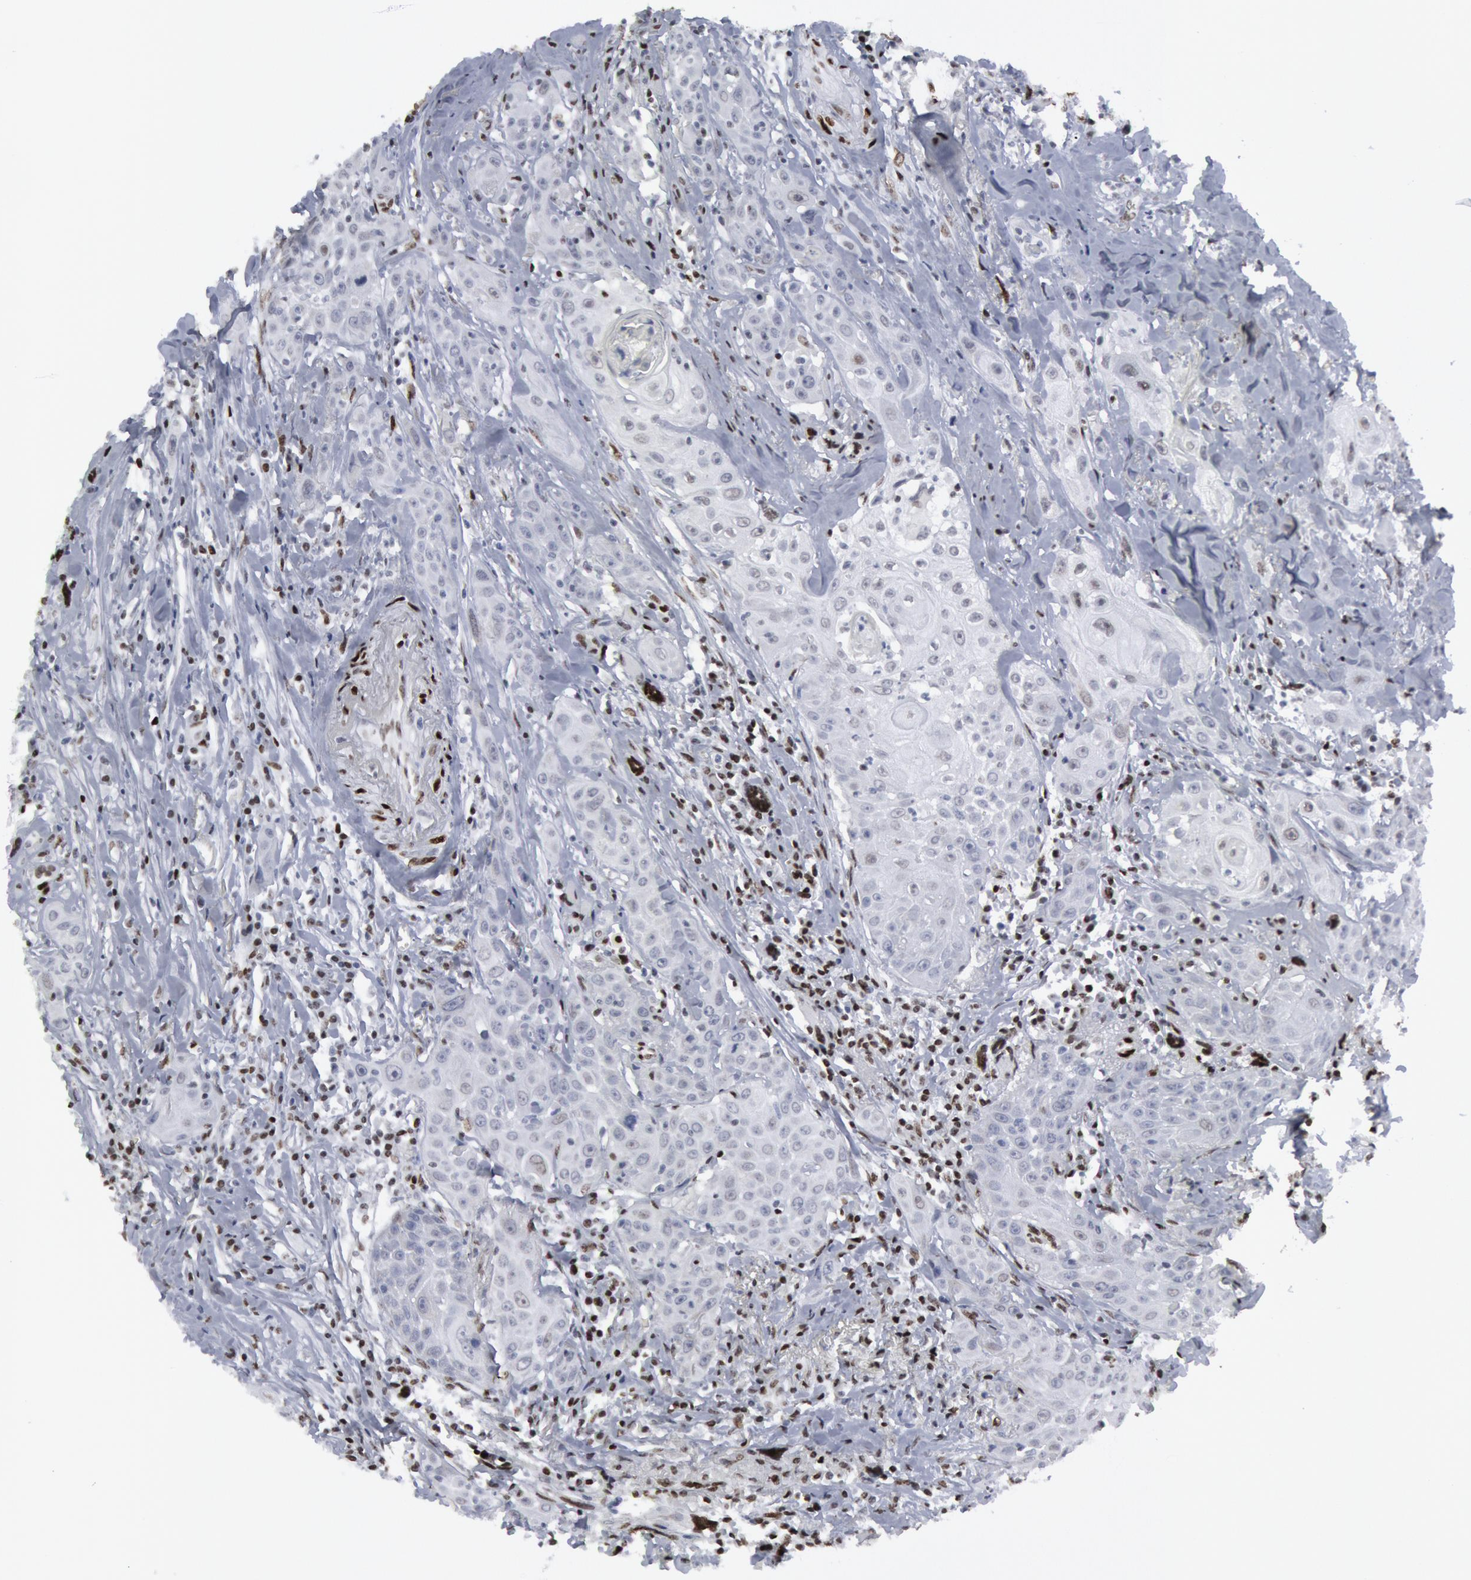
{"staining": {"intensity": "negative", "quantity": "none", "location": "none"}, "tissue": "head and neck cancer", "cell_type": "Tumor cells", "image_type": "cancer", "snomed": [{"axis": "morphology", "description": "Squamous cell carcinoma, NOS"}, {"axis": "topography", "description": "Oral tissue"}, {"axis": "topography", "description": "Head-Neck"}], "caption": "DAB (3,3'-diaminobenzidine) immunohistochemical staining of head and neck cancer demonstrates no significant positivity in tumor cells.", "gene": "MECP2", "patient": {"sex": "female", "age": 82}}